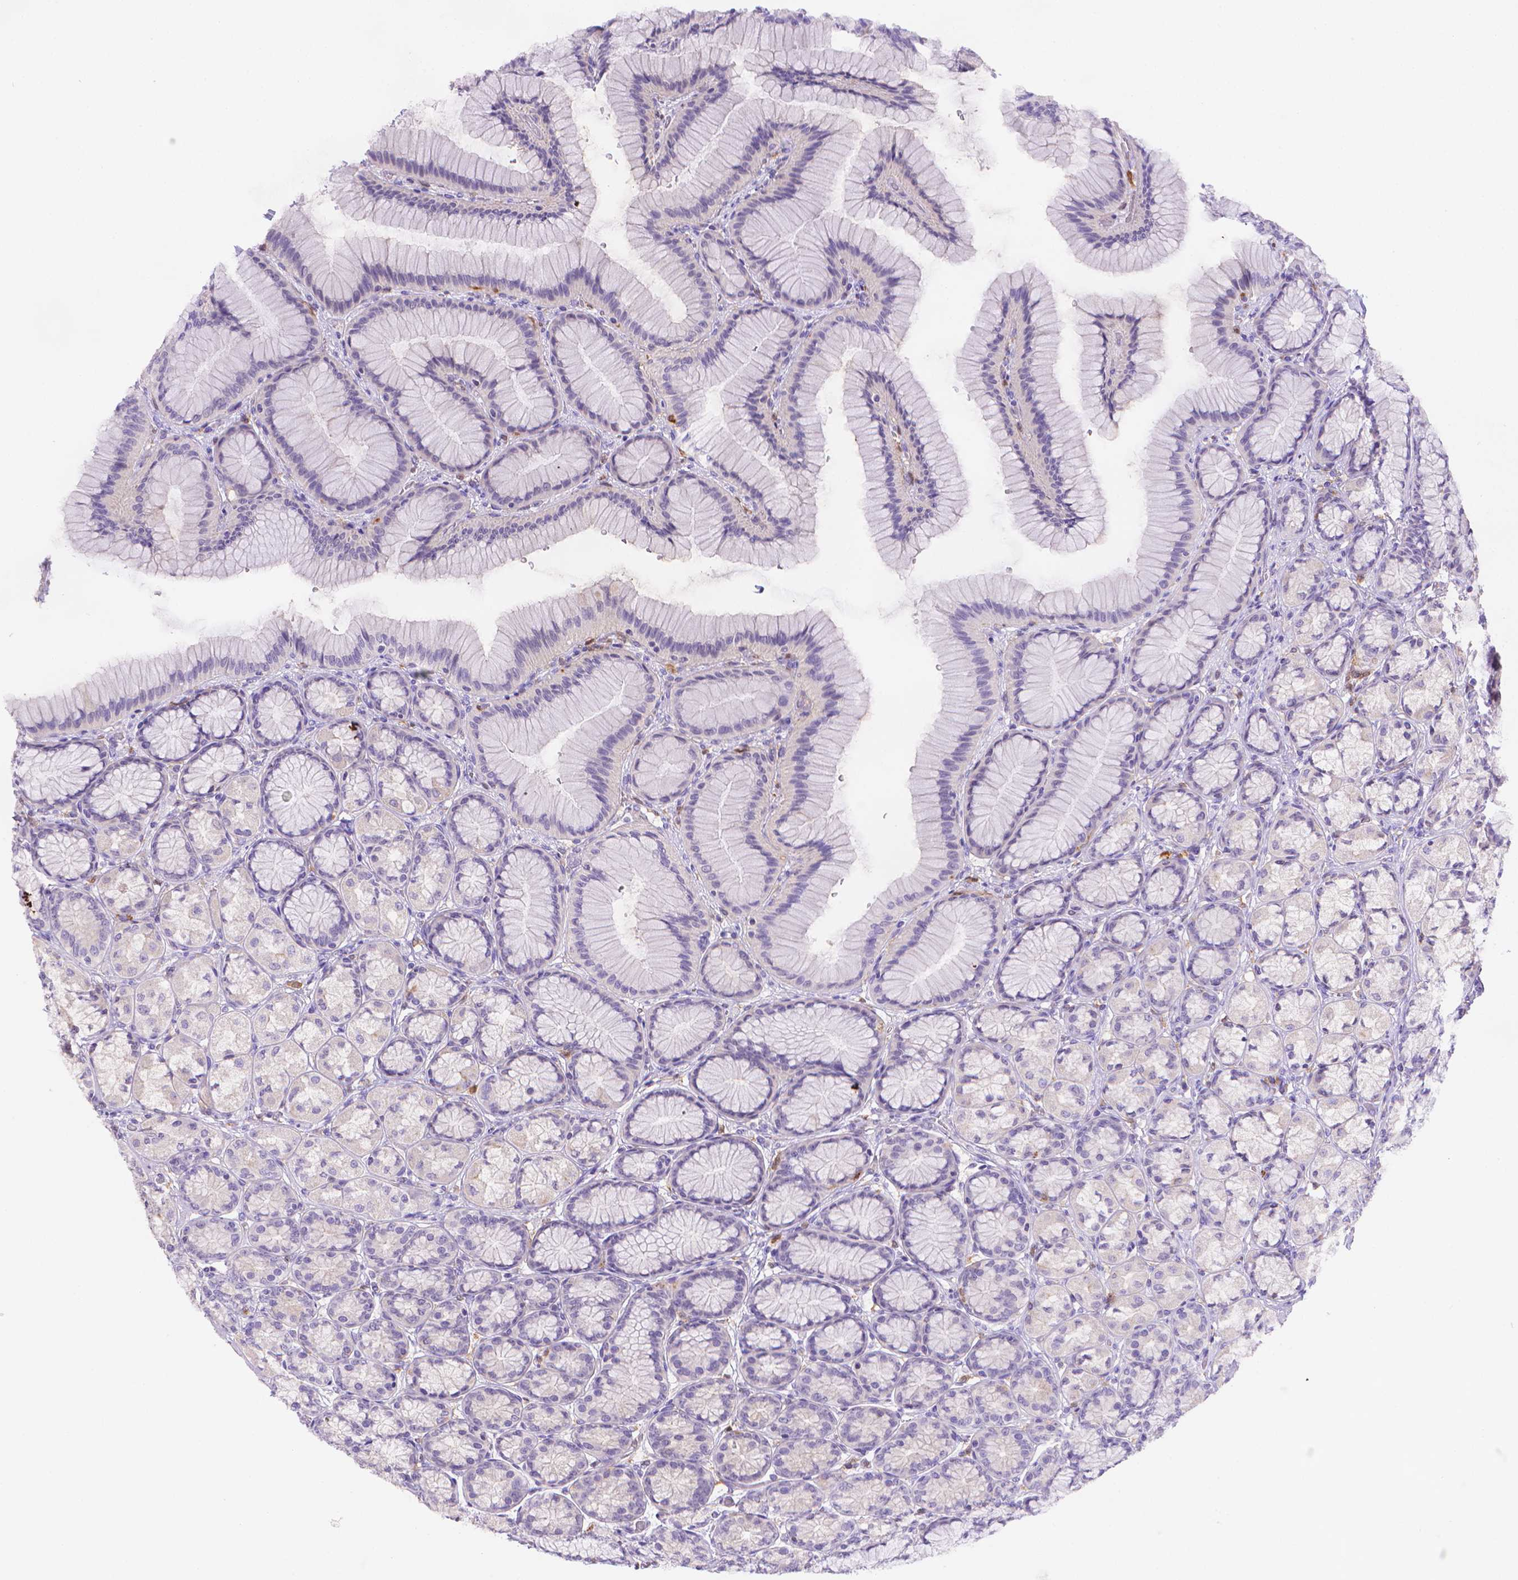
{"staining": {"intensity": "weak", "quantity": "<25%", "location": "cytoplasmic/membranous"}, "tissue": "stomach", "cell_type": "Glandular cells", "image_type": "normal", "snomed": [{"axis": "morphology", "description": "Normal tissue, NOS"}, {"axis": "morphology", "description": "Adenocarcinoma, NOS"}, {"axis": "morphology", "description": "Adenocarcinoma, High grade"}, {"axis": "topography", "description": "Stomach, upper"}, {"axis": "topography", "description": "Stomach"}], "caption": "Immunohistochemical staining of unremarkable stomach exhibits no significant positivity in glandular cells. (Brightfield microscopy of DAB (3,3'-diaminobenzidine) IHC at high magnification).", "gene": "FGD2", "patient": {"sex": "female", "age": 65}}